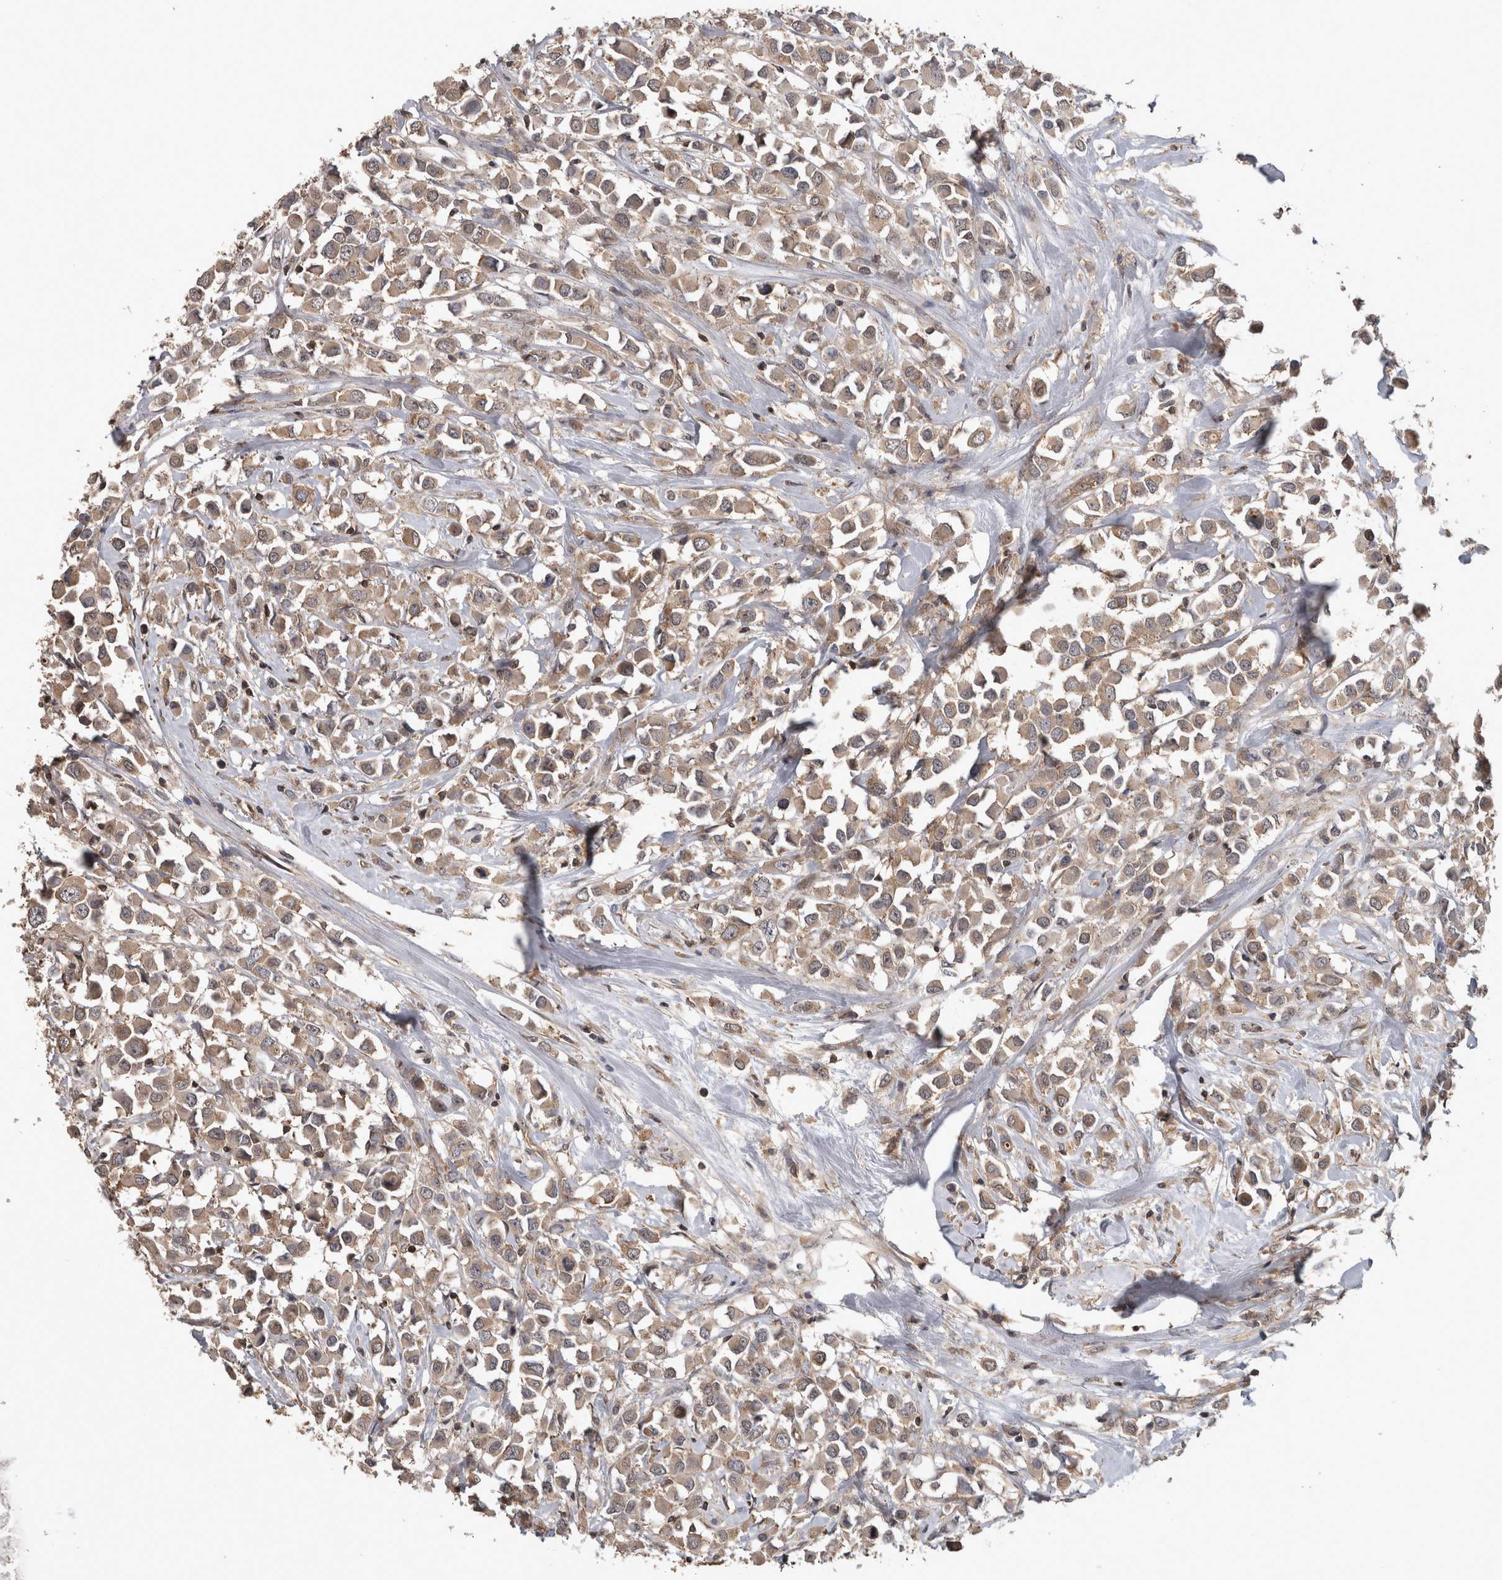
{"staining": {"intensity": "weak", "quantity": ">75%", "location": "cytoplasmic/membranous"}, "tissue": "breast cancer", "cell_type": "Tumor cells", "image_type": "cancer", "snomed": [{"axis": "morphology", "description": "Duct carcinoma"}, {"axis": "topography", "description": "Breast"}], "caption": "Protein analysis of breast cancer tissue displays weak cytoplasmic/membranous staining in approximately >75% of tumor cells. (DAB (3,3'-diaminobenzidine) = brown stain, brightfield microscopy at high magnification).", "gene": "ATXN2", "patient": {"sex": "female", "age": 61}}